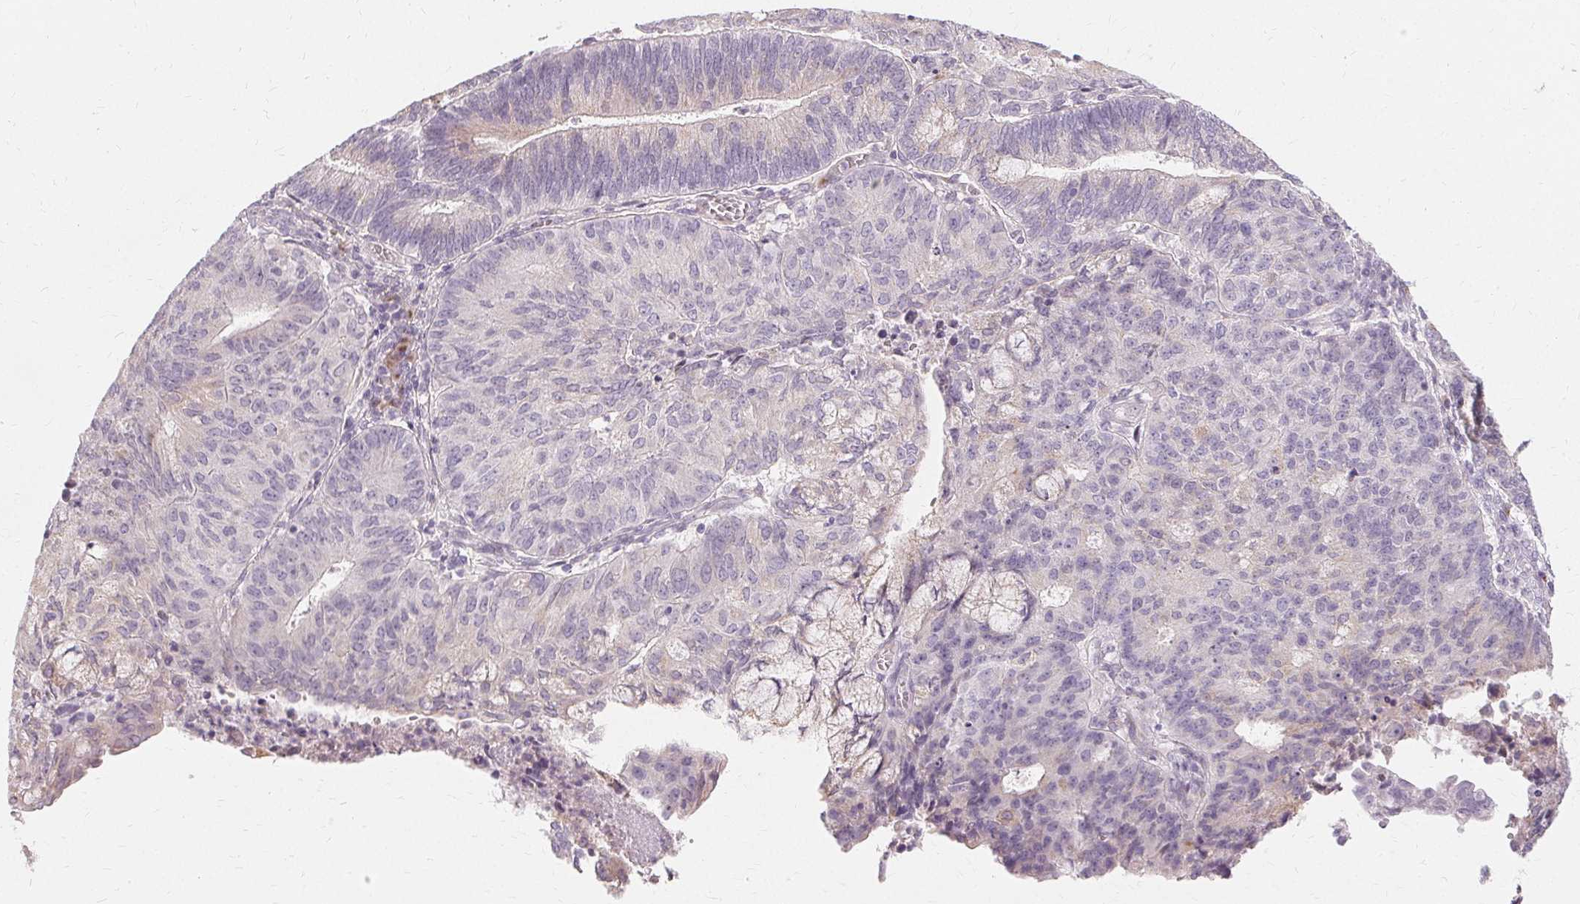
{"staining": {"intensity": "negative", "quantity": "none", "location": "none"}, "tissue": "endometrial cancer", "cell_type": "Tumor cells", "image_type": "cancer", "snomed": [{"axis": "morphology", "description": "Adenocarcinoma, NOS"}, {"axis": "topography", "description": "Endometrium"}], "caption": "Tumor cells show no significant protein staining in endometrial cancer (adenocarcinoma).", "gene": "FCRL3", "patient": {"sex": "female", "age": 82}}